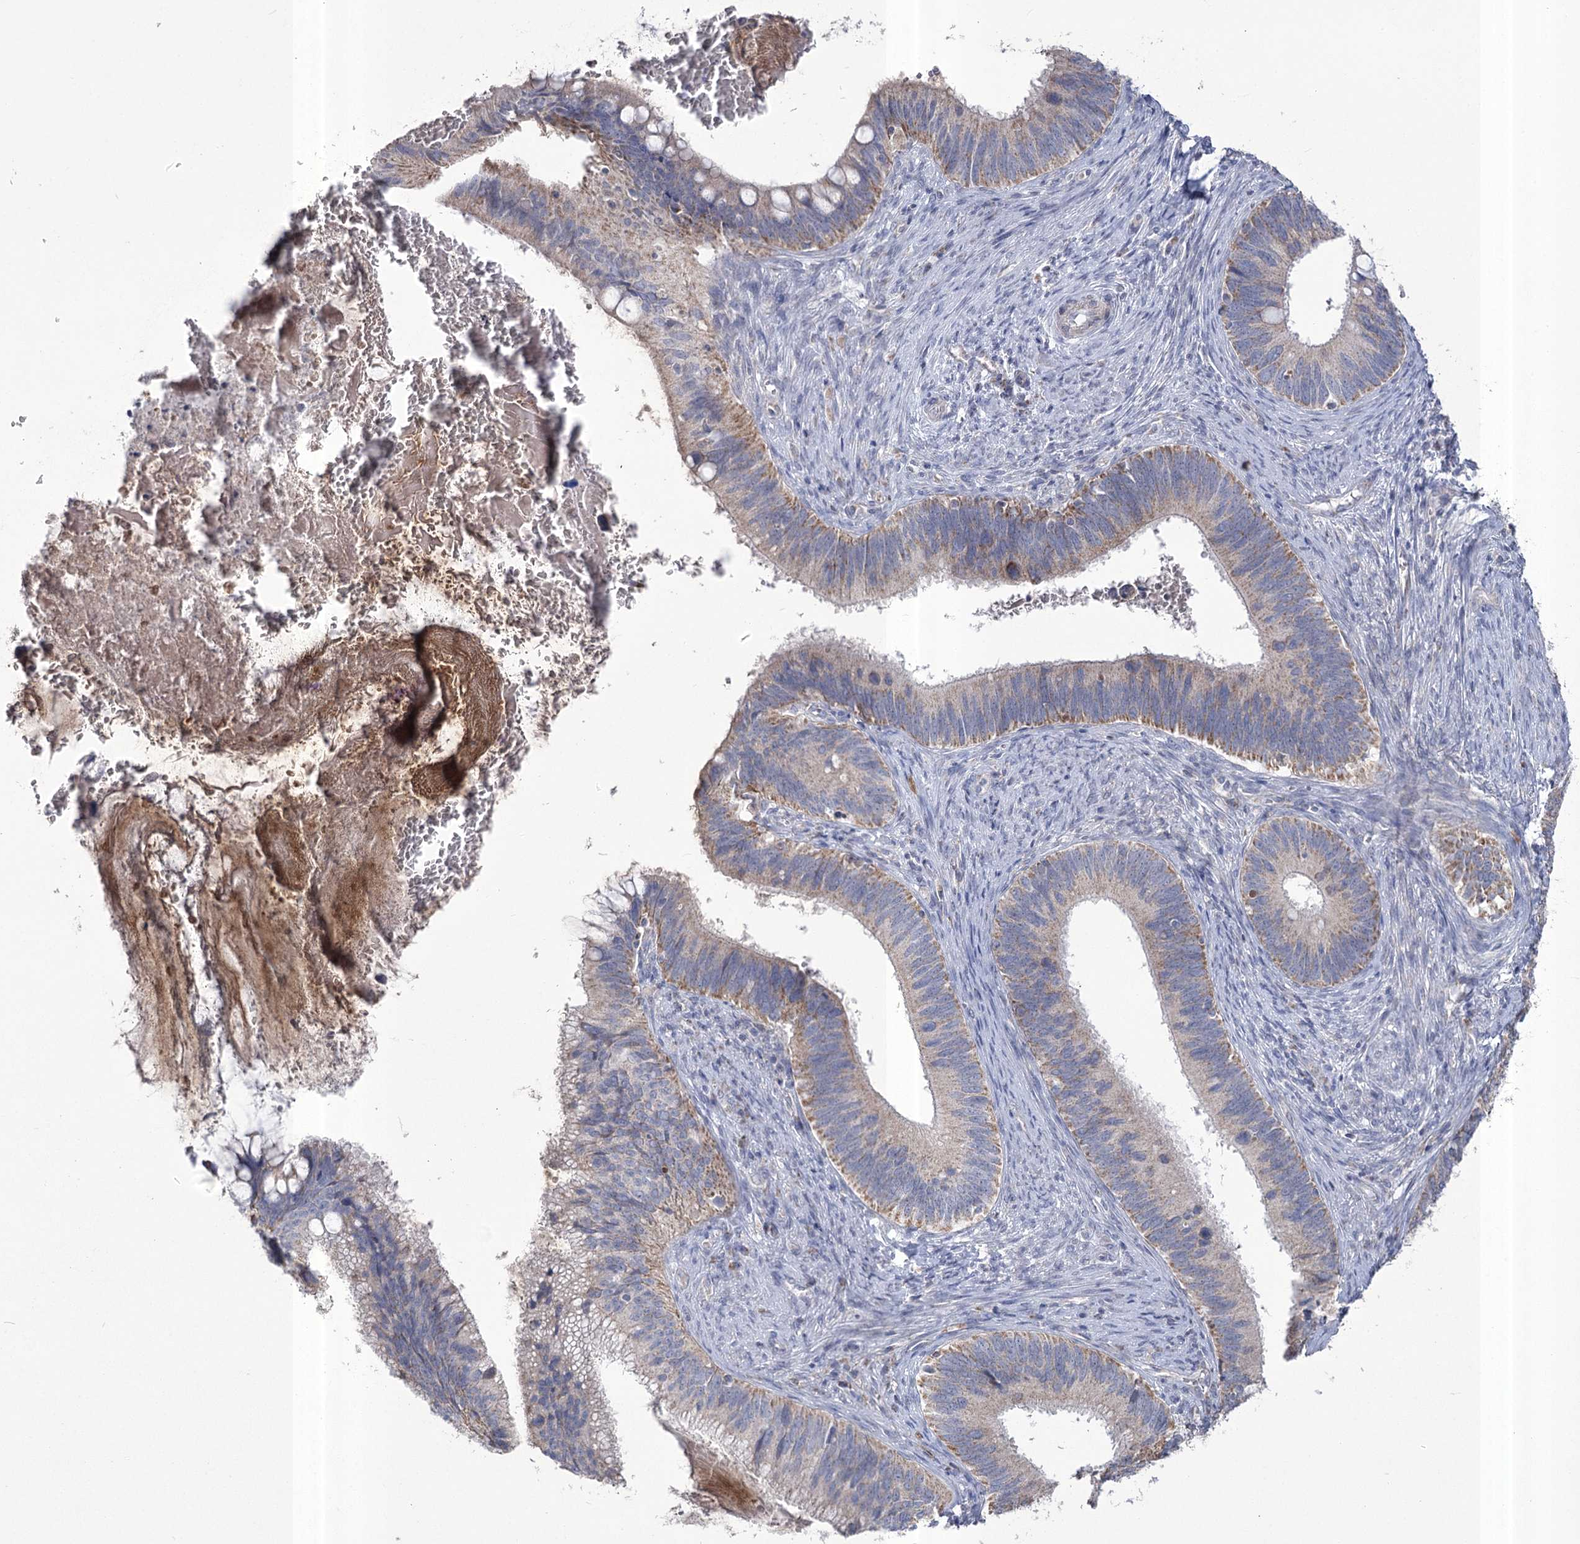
{"staining": {"intensity": "moderate", "quantity": ">75%", "location": "cytoplasmic/membranous"}, "tissue": "cervical cancer", "cell_type": "Tumor cells", "image_type": "cancer", "snomed": [{"axis": "morphology", "description": "Adenocarcinoma, NOS"}, {"axis": "topography", "description": "Cervix"}], "caption": "This image reveals IHC staining of human adenocarcinoma (cervical), with medium moderate cytoplasmic/membranous staining in approximately >75% of tumor cells.", "gene": "PDHB", "patient": {"sex": "female", "age": 42}}